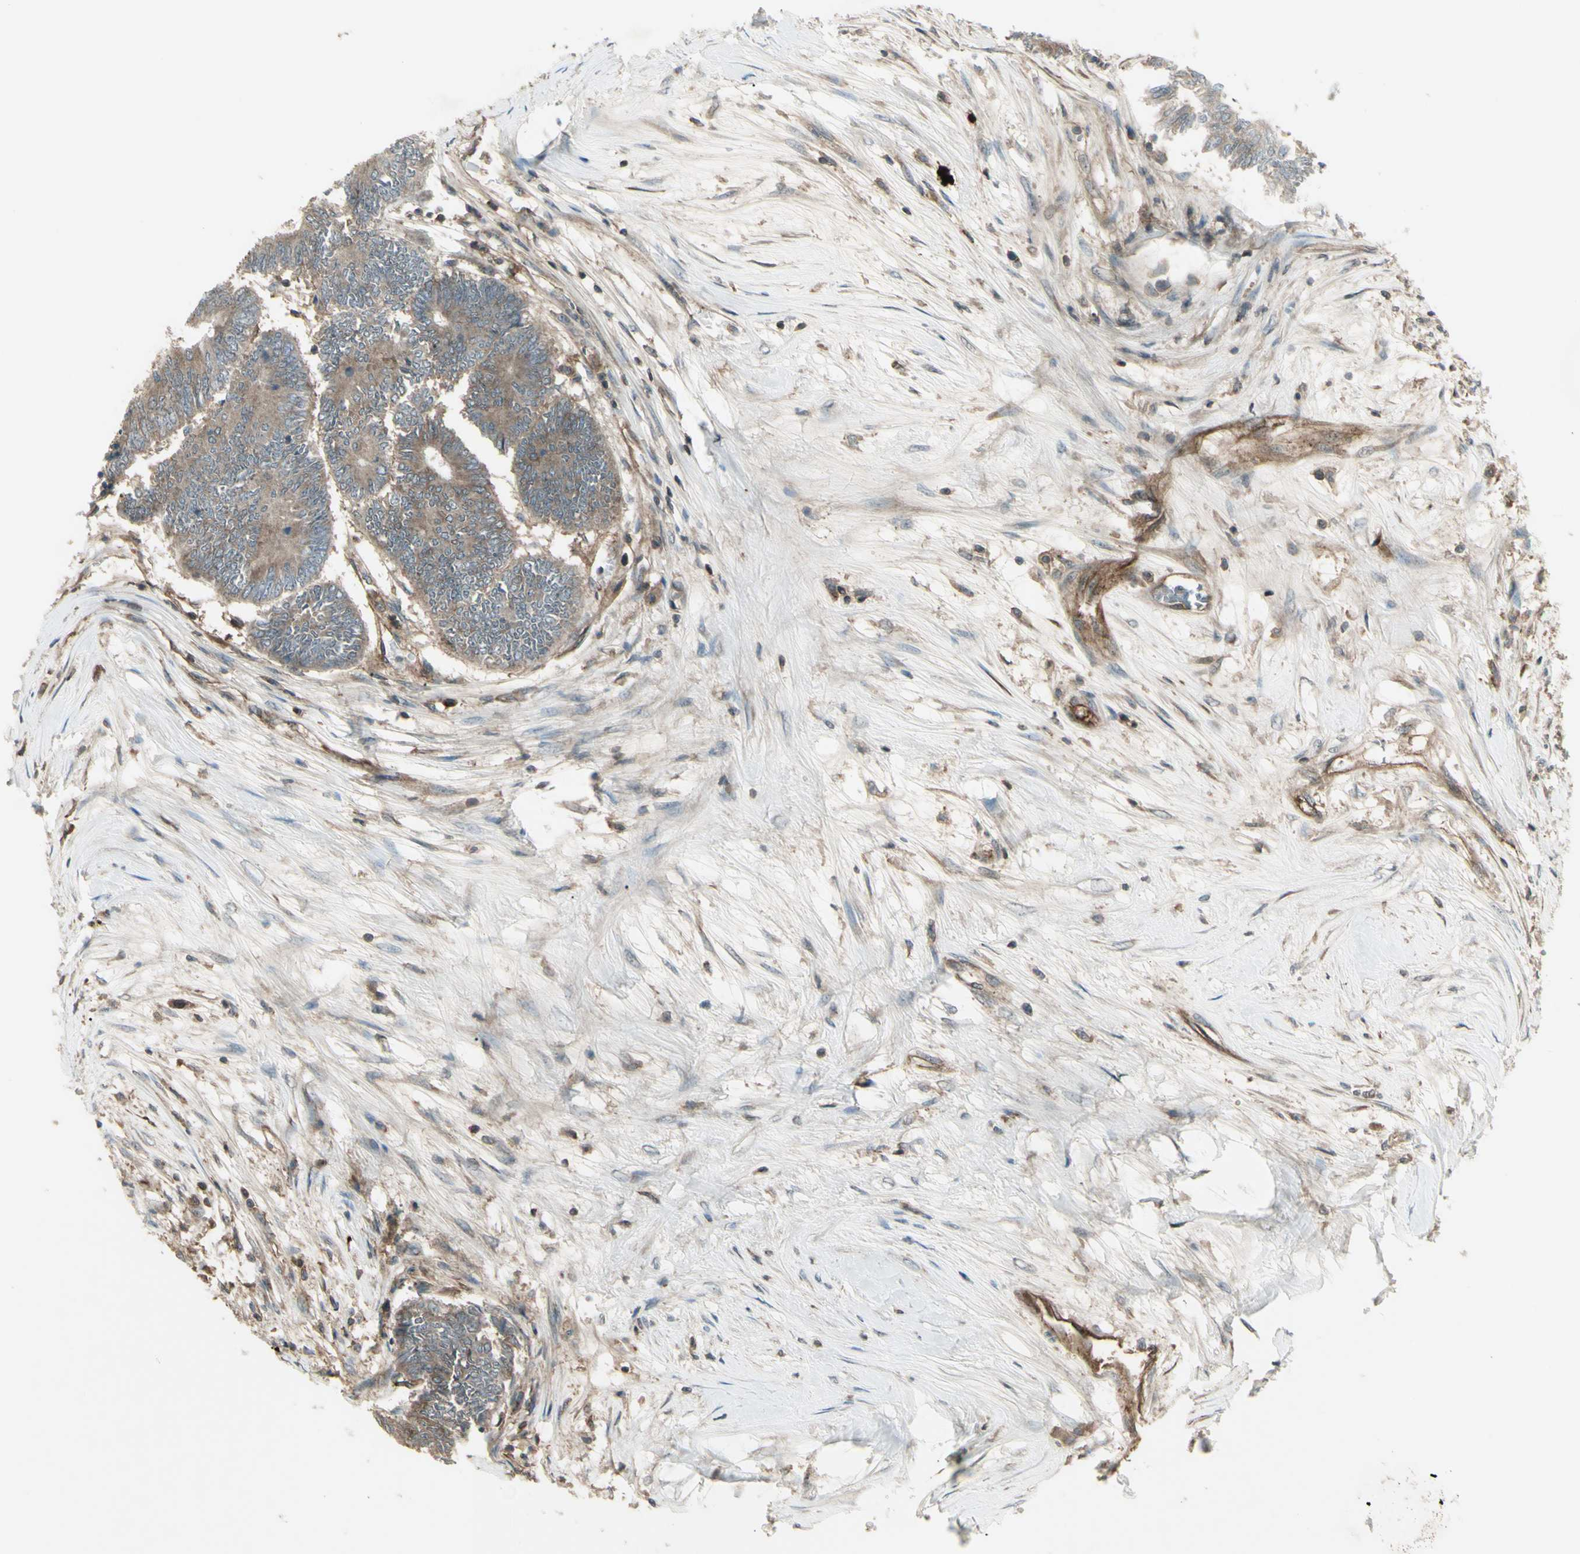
{"staining": {"intensity": "moderate", "quantity": ">75%", "location": "cytoplasmic/membranous"}, "tissue": "colorectal cancer", "cell_type": "Tumor cells", "image_type": "cancer", "snomed": [{"axis": "morphology", "description": "Adenocarcinoma, NOS"}, {"axis": "topography", "description": "Rectum"}], "caption": "Immunohistochemical staining of colorectal cancer displays medium levels of moderate cytoplasmic/membranous expression in about >75% of tumor cells.", "gene": "FXYD5", "patient": {"sex": "male", "age": 63}}